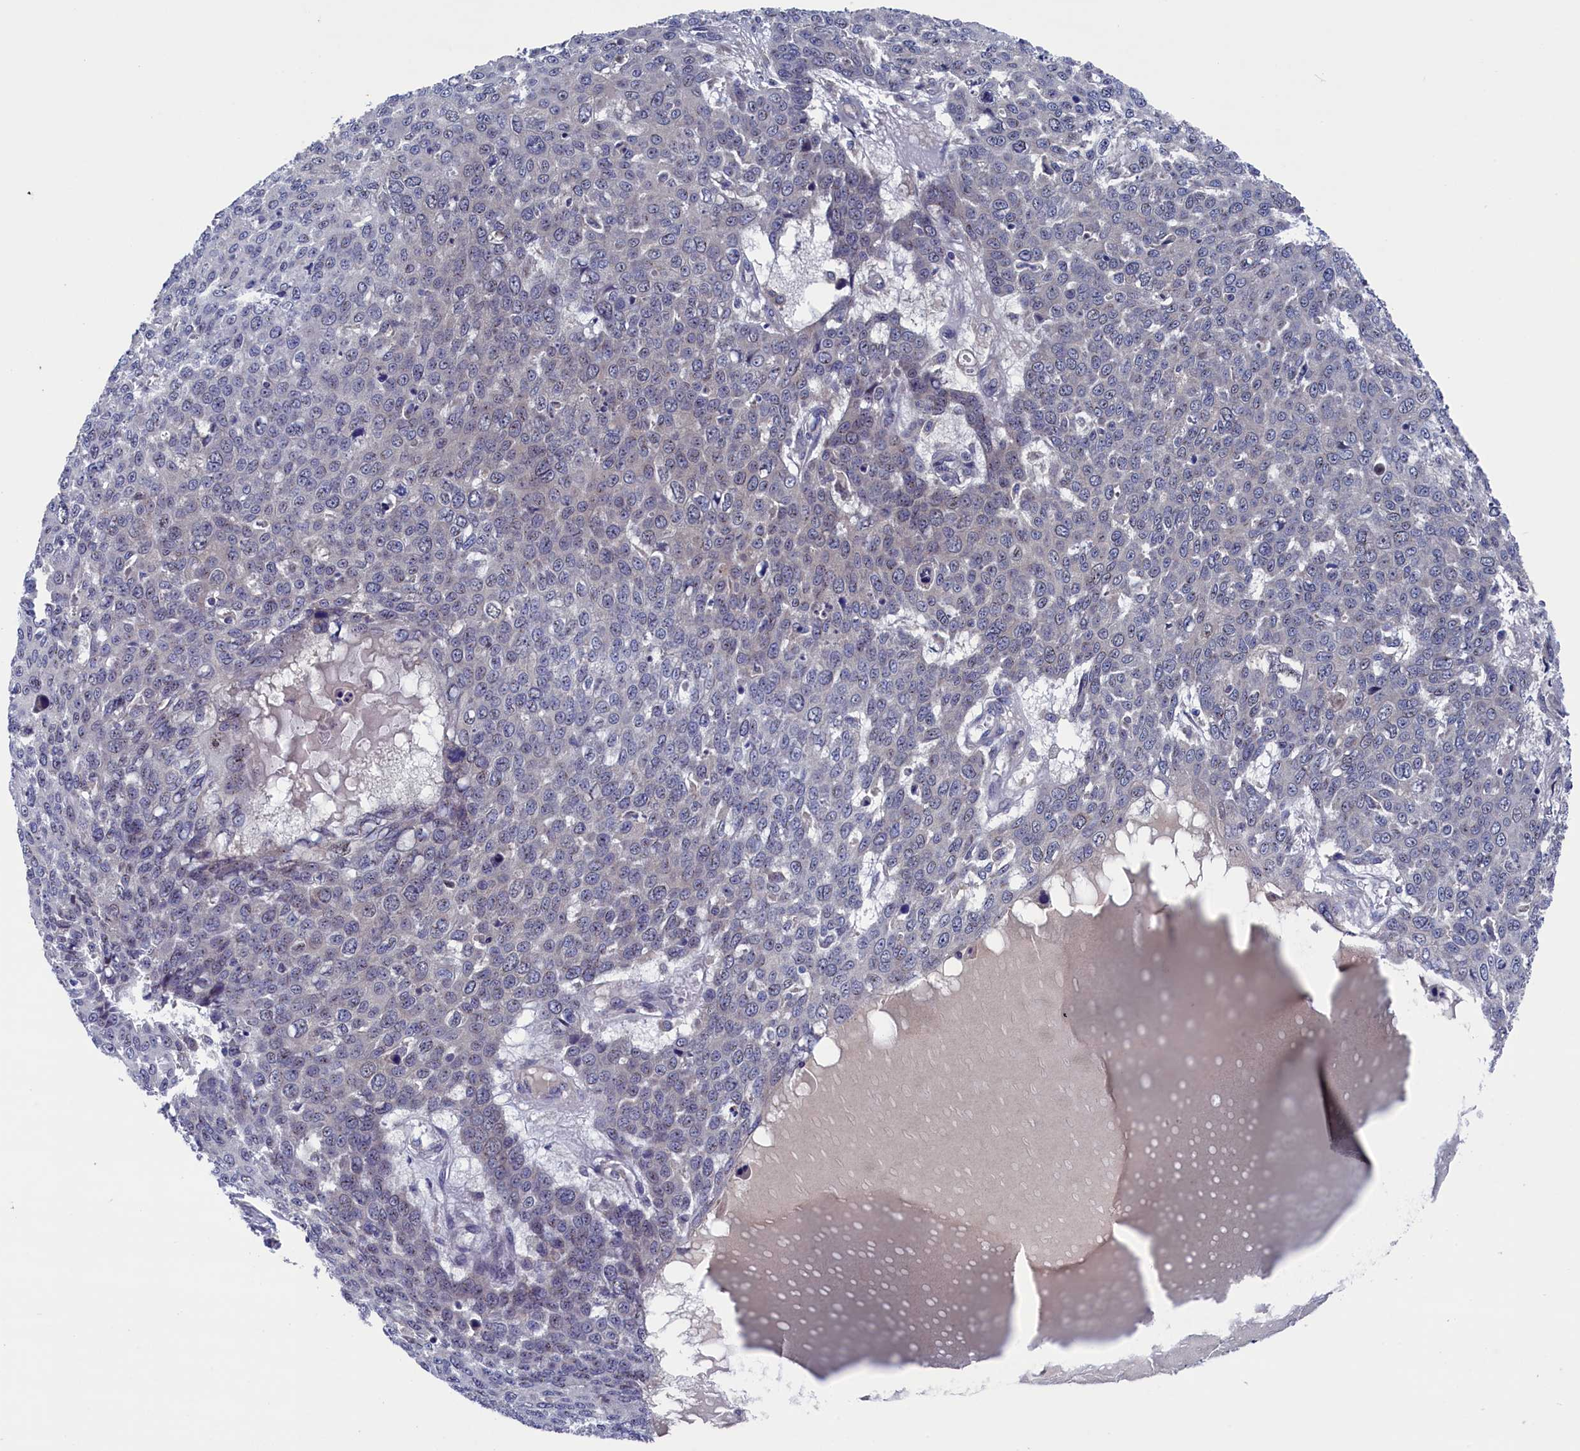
{"staining": {"intensity": "negative", "quantity": "none", "location": "none"}, "tissue": "skin cancer", "cell_type": "Tumor cells", "image_type": "cancer", "snomed": [{"axis": "morphology", "description": "Squamous cell carcinoma, NOS"}, {"axis": "topography", "description": "Skin"}], "caption": "An immunohistochemistry (IHC) histopathology image of skin cancer is shown. There is no staining in tumor cells of skin cancer.", "gene": "SPATA13", "patient": {"sex": "male", "age": 71}}